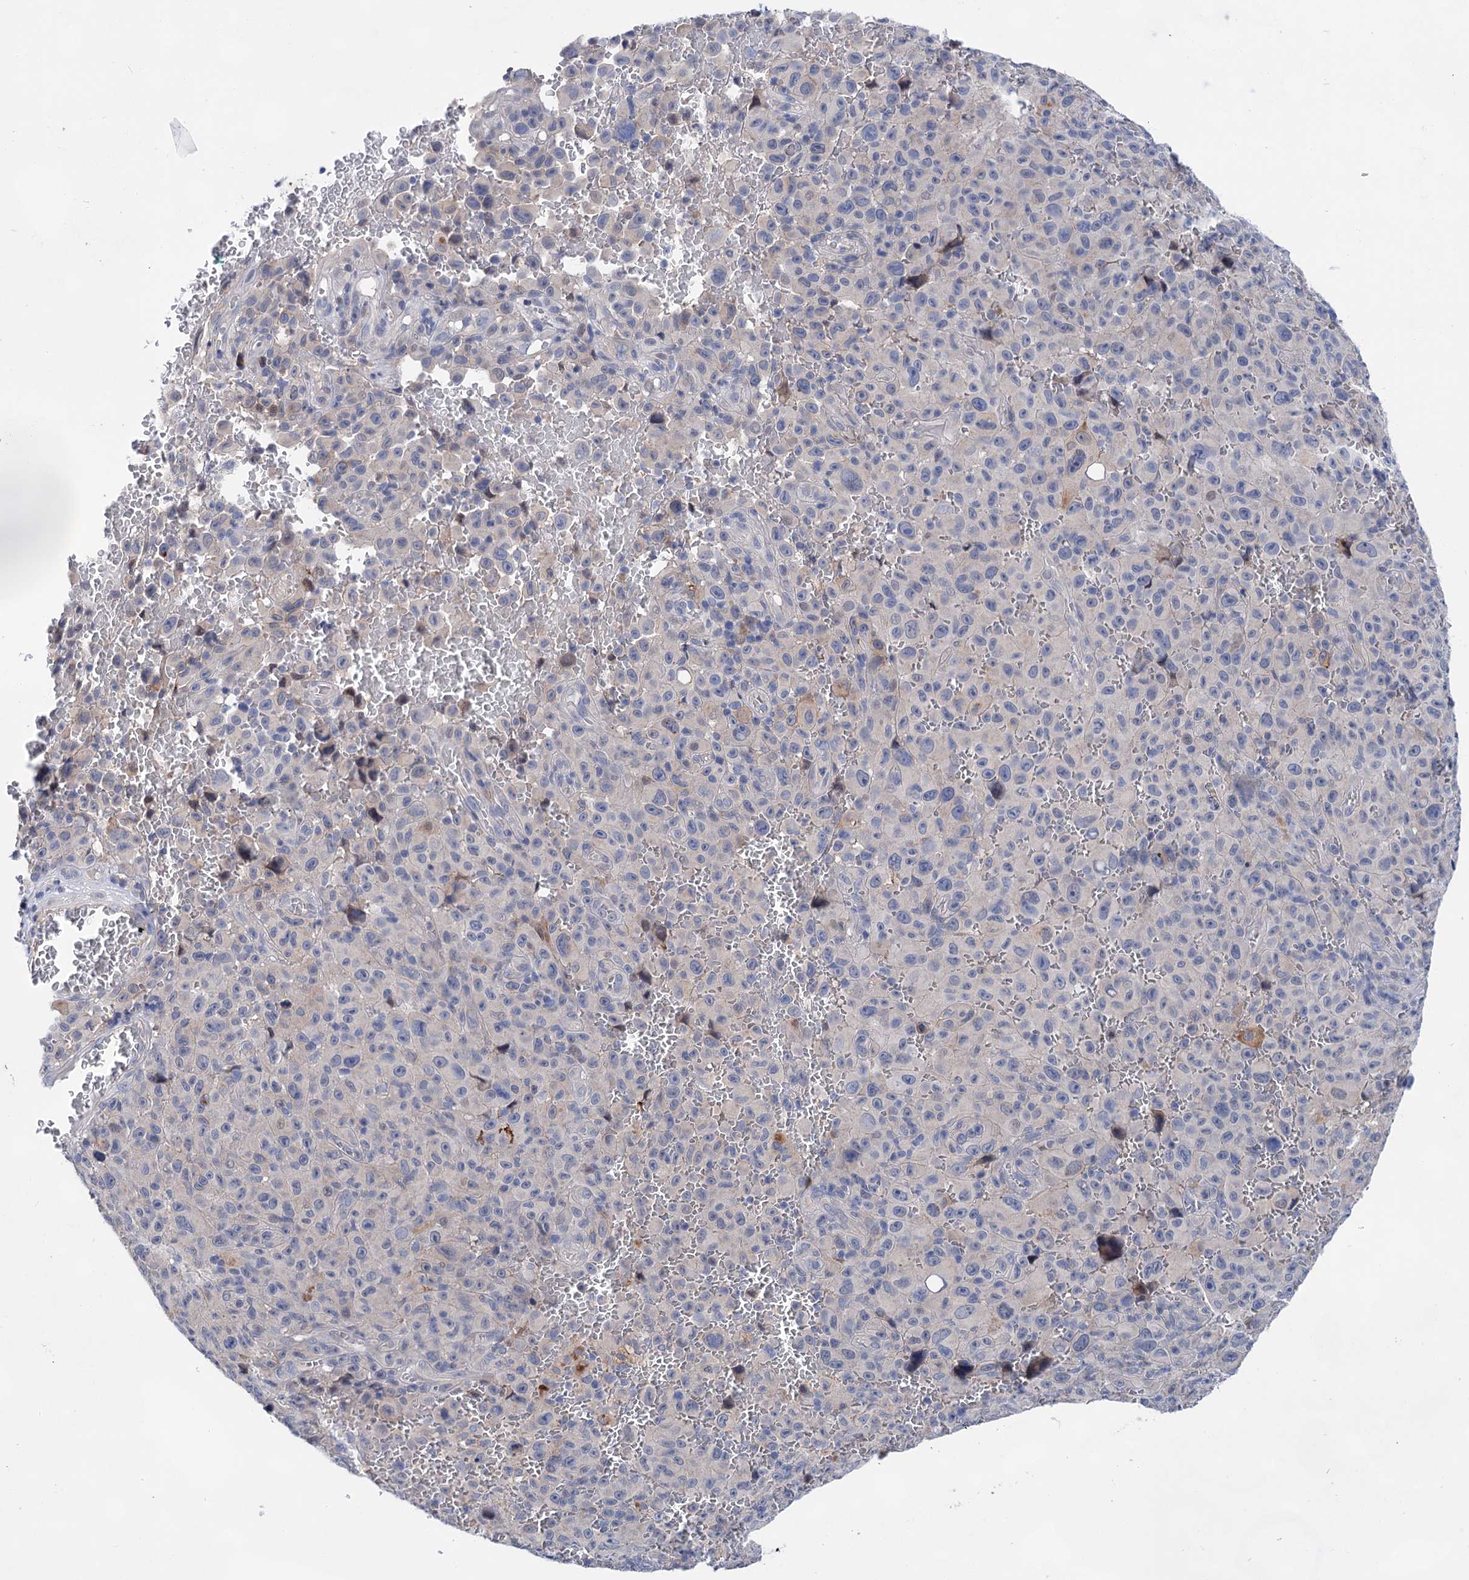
{"staining": {"intensity": "negative", "quantity": "none", "location": "none"}, "tissue": "melanoma", "cell_type": "Tumor cells", "image_type": "cancer", "snomed": [{"axis": "morphology", "description": "Malignant melanoma, NOS"}, {"axis": "topography", "description": "Skin"}], "caption": "This is an immunohistochemistry (IHC) photomicrograph of malignant melanoma. There is no positivity in tumor cells.", "gene": "MORN3", "patient": {"sex": "female", "age": 82}}